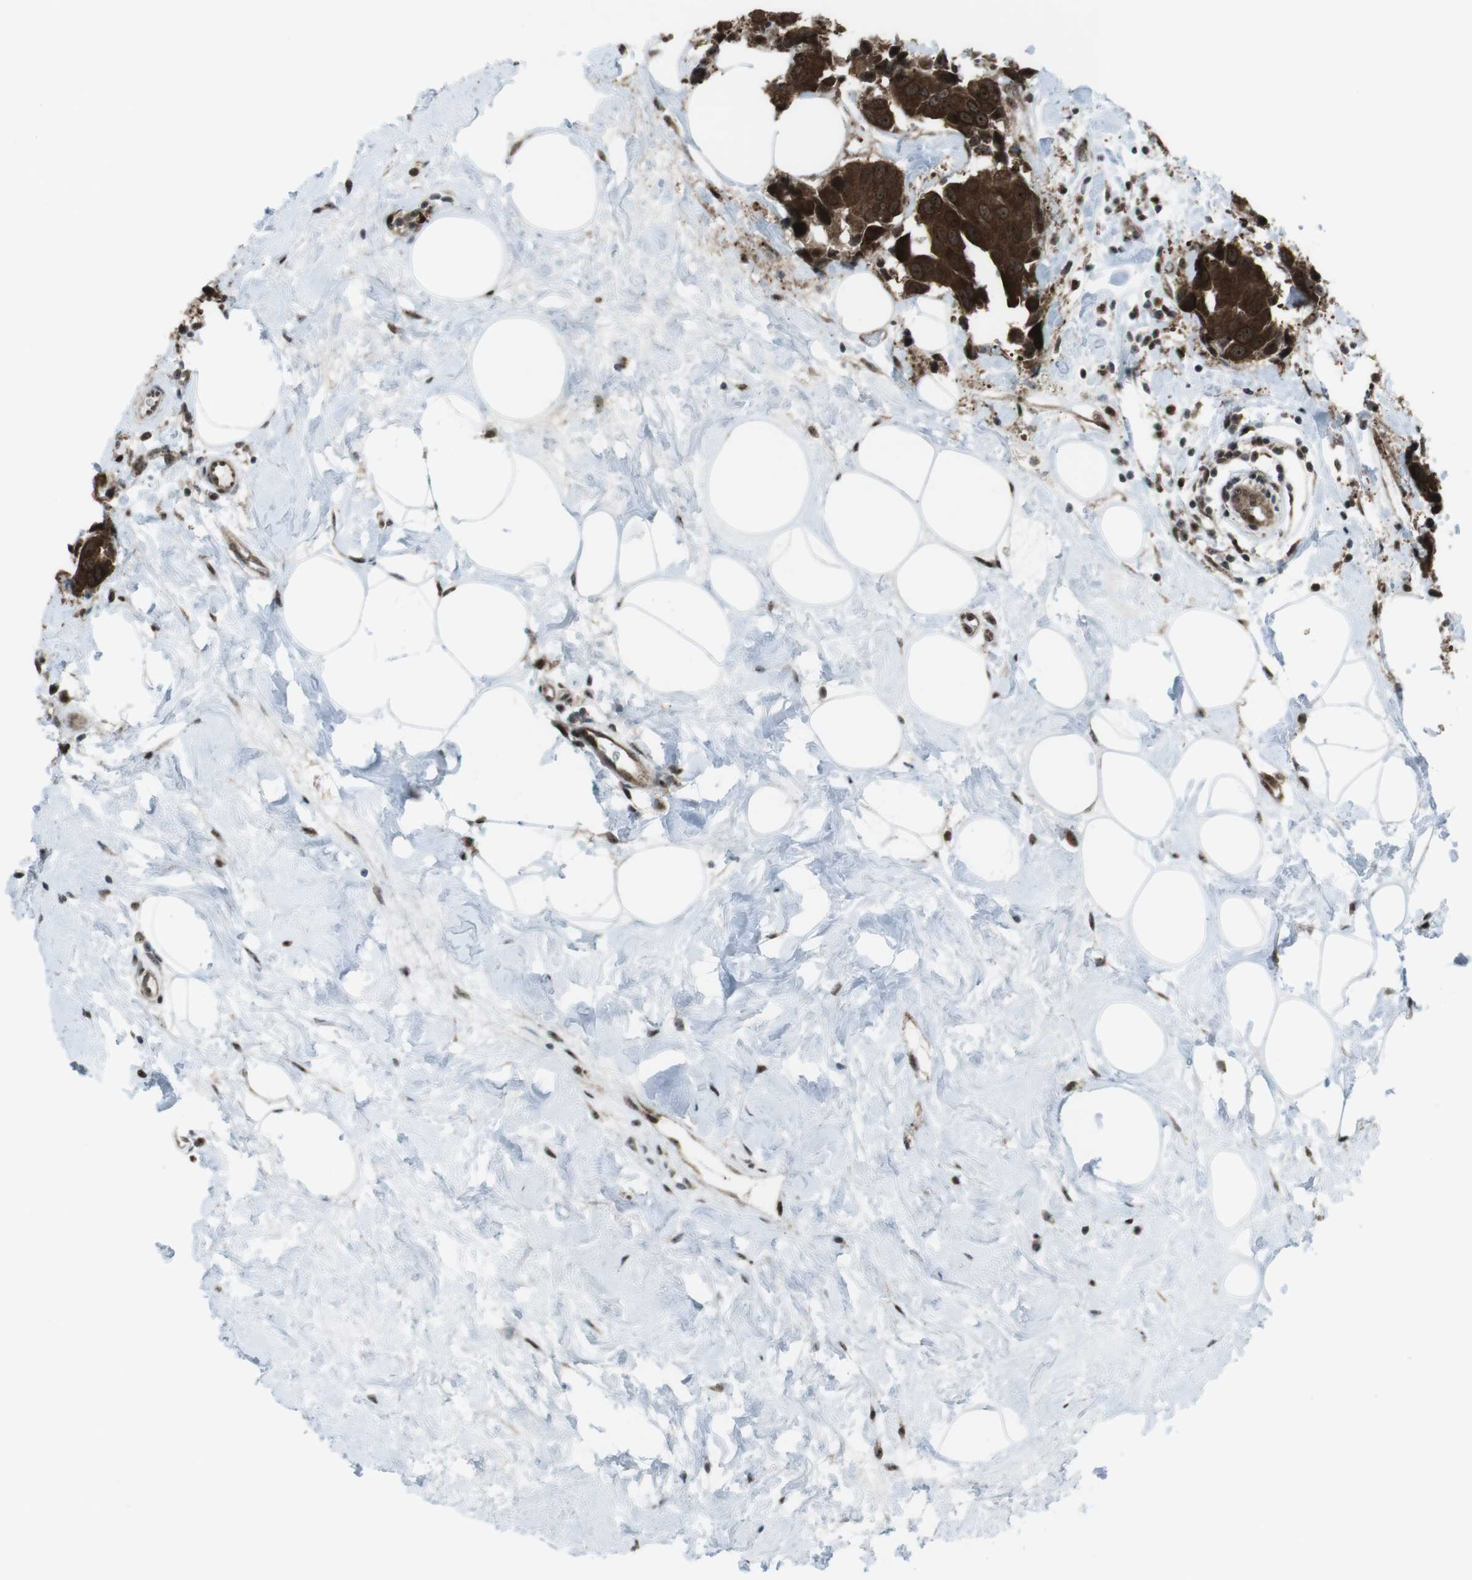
{"staining": {"intensity": "strong", "quantity": ">75%", "location": "cytoplasmic/membranous"}, "tissue": "breast cancer", "cell_type": "Tumor cells", "image_type": "cancer", "snomed": [{"axis": "morphology", "description": "Normal tissue, NOS"}, {"axis": "morphology", "description": "Duct carcinoma"}, {"axis": "topography", "description": "Breast"}], "caption": "Immunohistochemical staining of intraductal carcinoma (breast) demonstrates high levels of strong cytoplasmic/membranous protein staining in approximately >75% of tumor cells. (DAB (3,3'-diaminobenzidine) IHC, brown staining for protein, blue staining for nuclei).", "gene": "CSNK1D", "patient": {"sex": "female", "age": 39}}